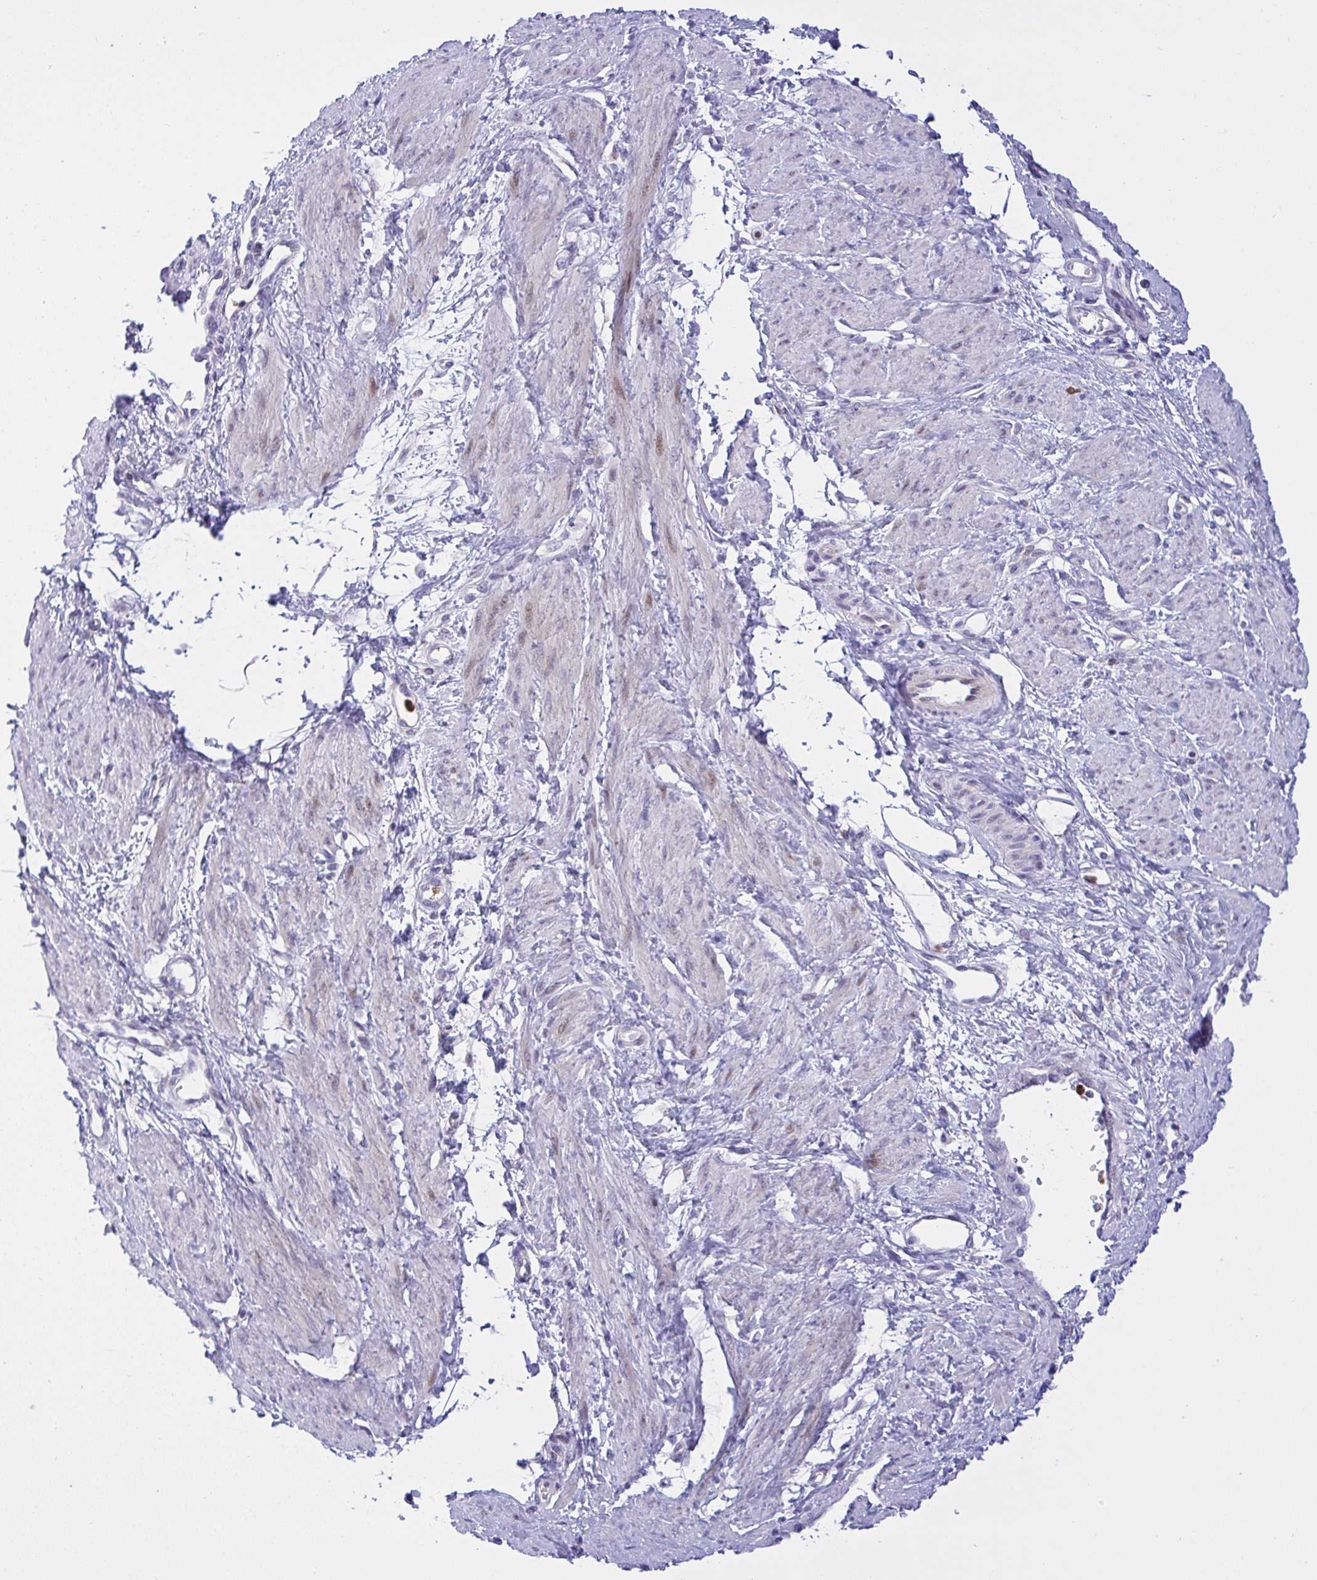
{"staining": {"intensity": "negative", "quantity": "none", "location": "none"}, "tissue": "smooth muscle", "cell_type": "Smooth muscle cells", "image_type": "normal", "snomed": [{"axis": "morphology", "description": "Normal tissue, NOS"}, {"axis": "topography", "description": "Smooth muscle"}, {"axis": "topography", "description": "Uterus"}], "caption": "Protein analysis of unremarkable smooth muscle displays no significant positivity in smooth muscle cells.", "gene": "ZNF554", "patient": {"sex": "female", "age": 39}}